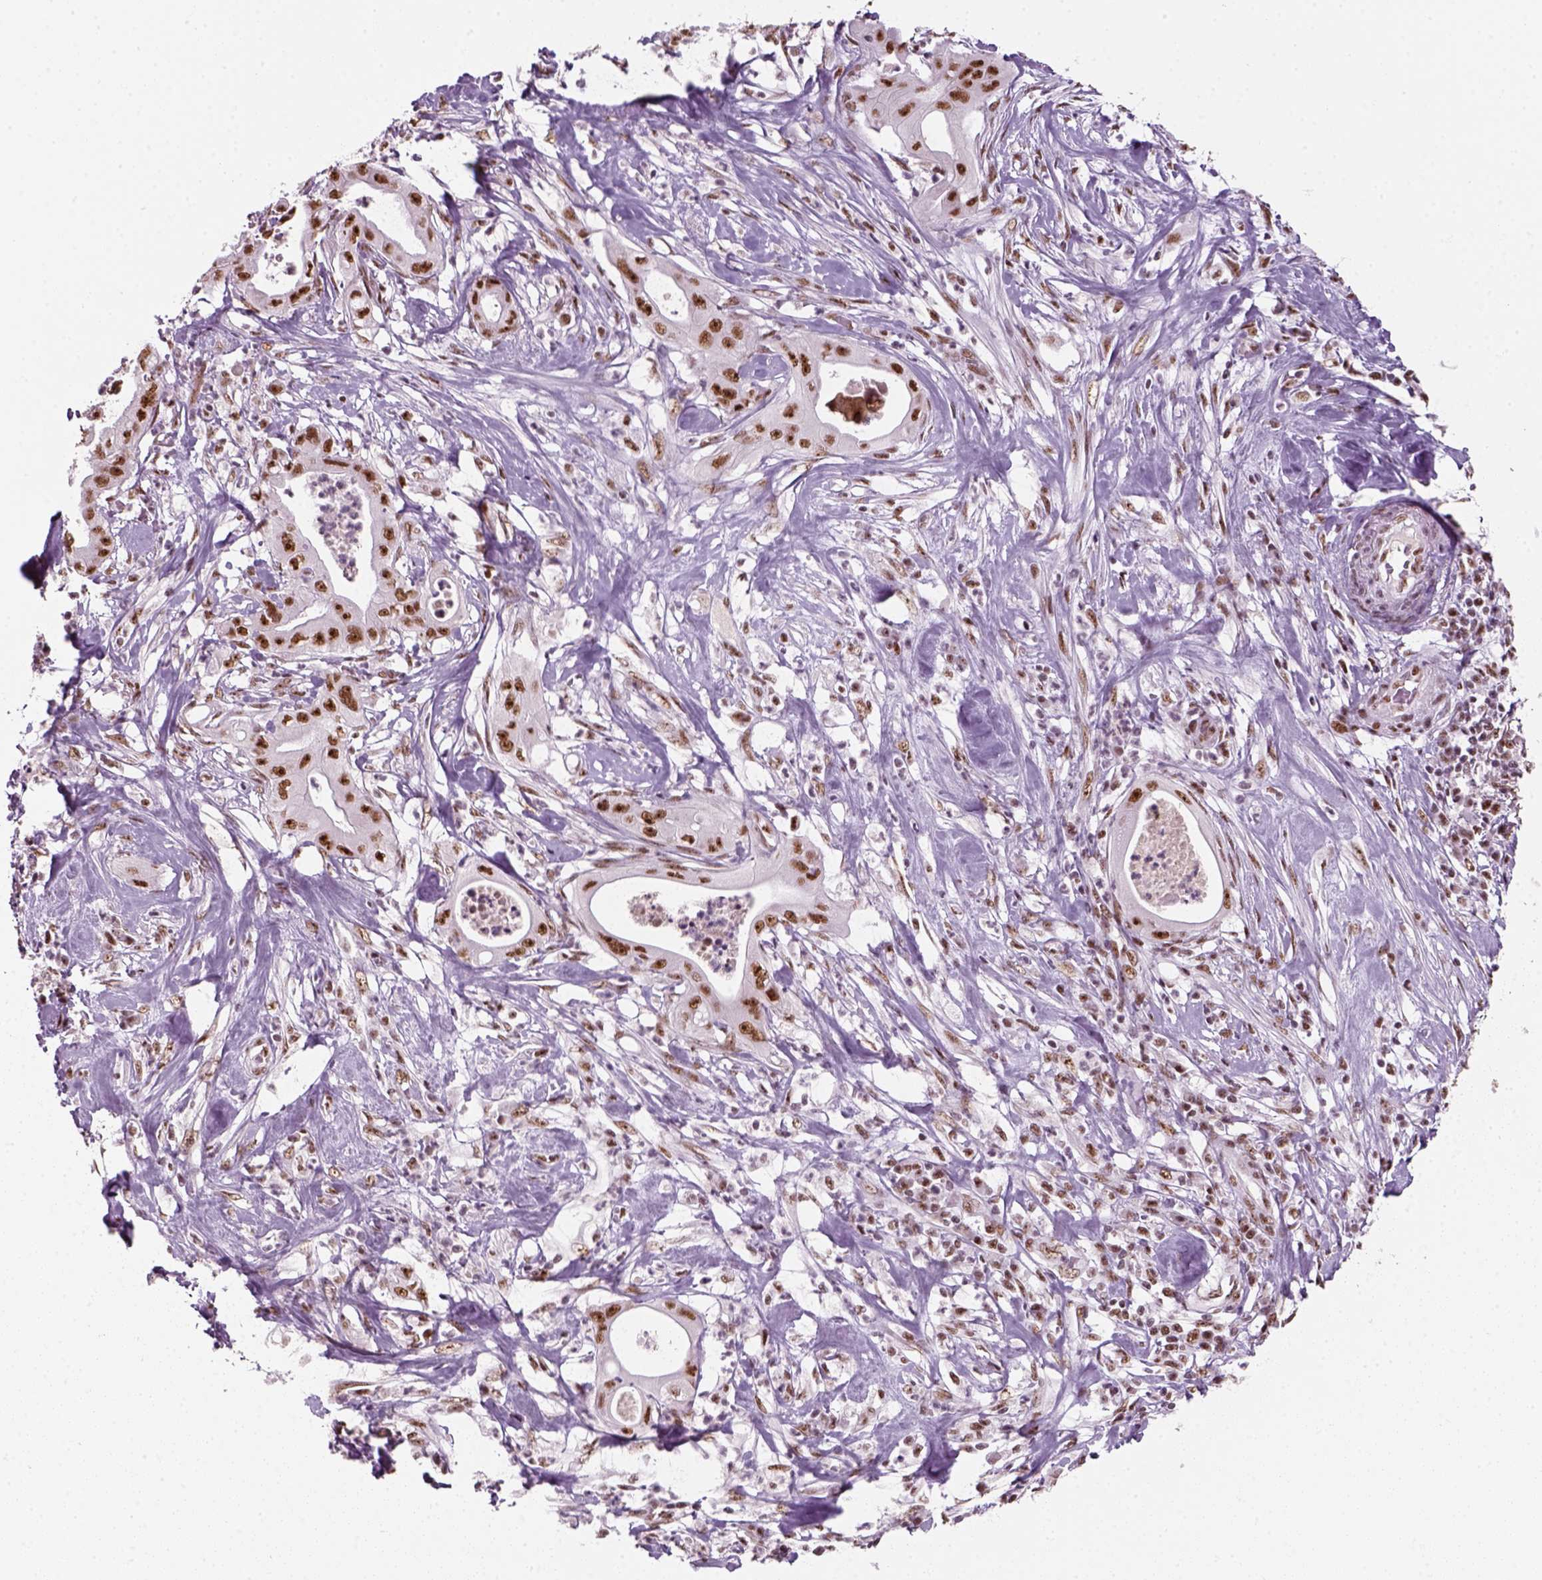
{"staining": {"intensity": "strong", "quantity": ">75%", "location": "nuclear"}, "tissue": "pancreatic cancer", "cell_type": "Tumor cells", "image_type": "cancer", "snomed": [{"axis": "morphology", "description": "Adenocarcinoma, NOS"}, {"axis": "topography", "description": "Pancreas"}], "caption": "Immunohistochemistry (IHC) photomicrograph of neoplastic tissue: human pancreatic cancer (adenocarcinoma) stained using IHC demonstrates high levels of strong protein expression localized specifically in the nuclear of tumor cells, appearing as a nuclear brown color.", "gene": "GTF2F1", "patient": {"sex": "male", "age": 71}}